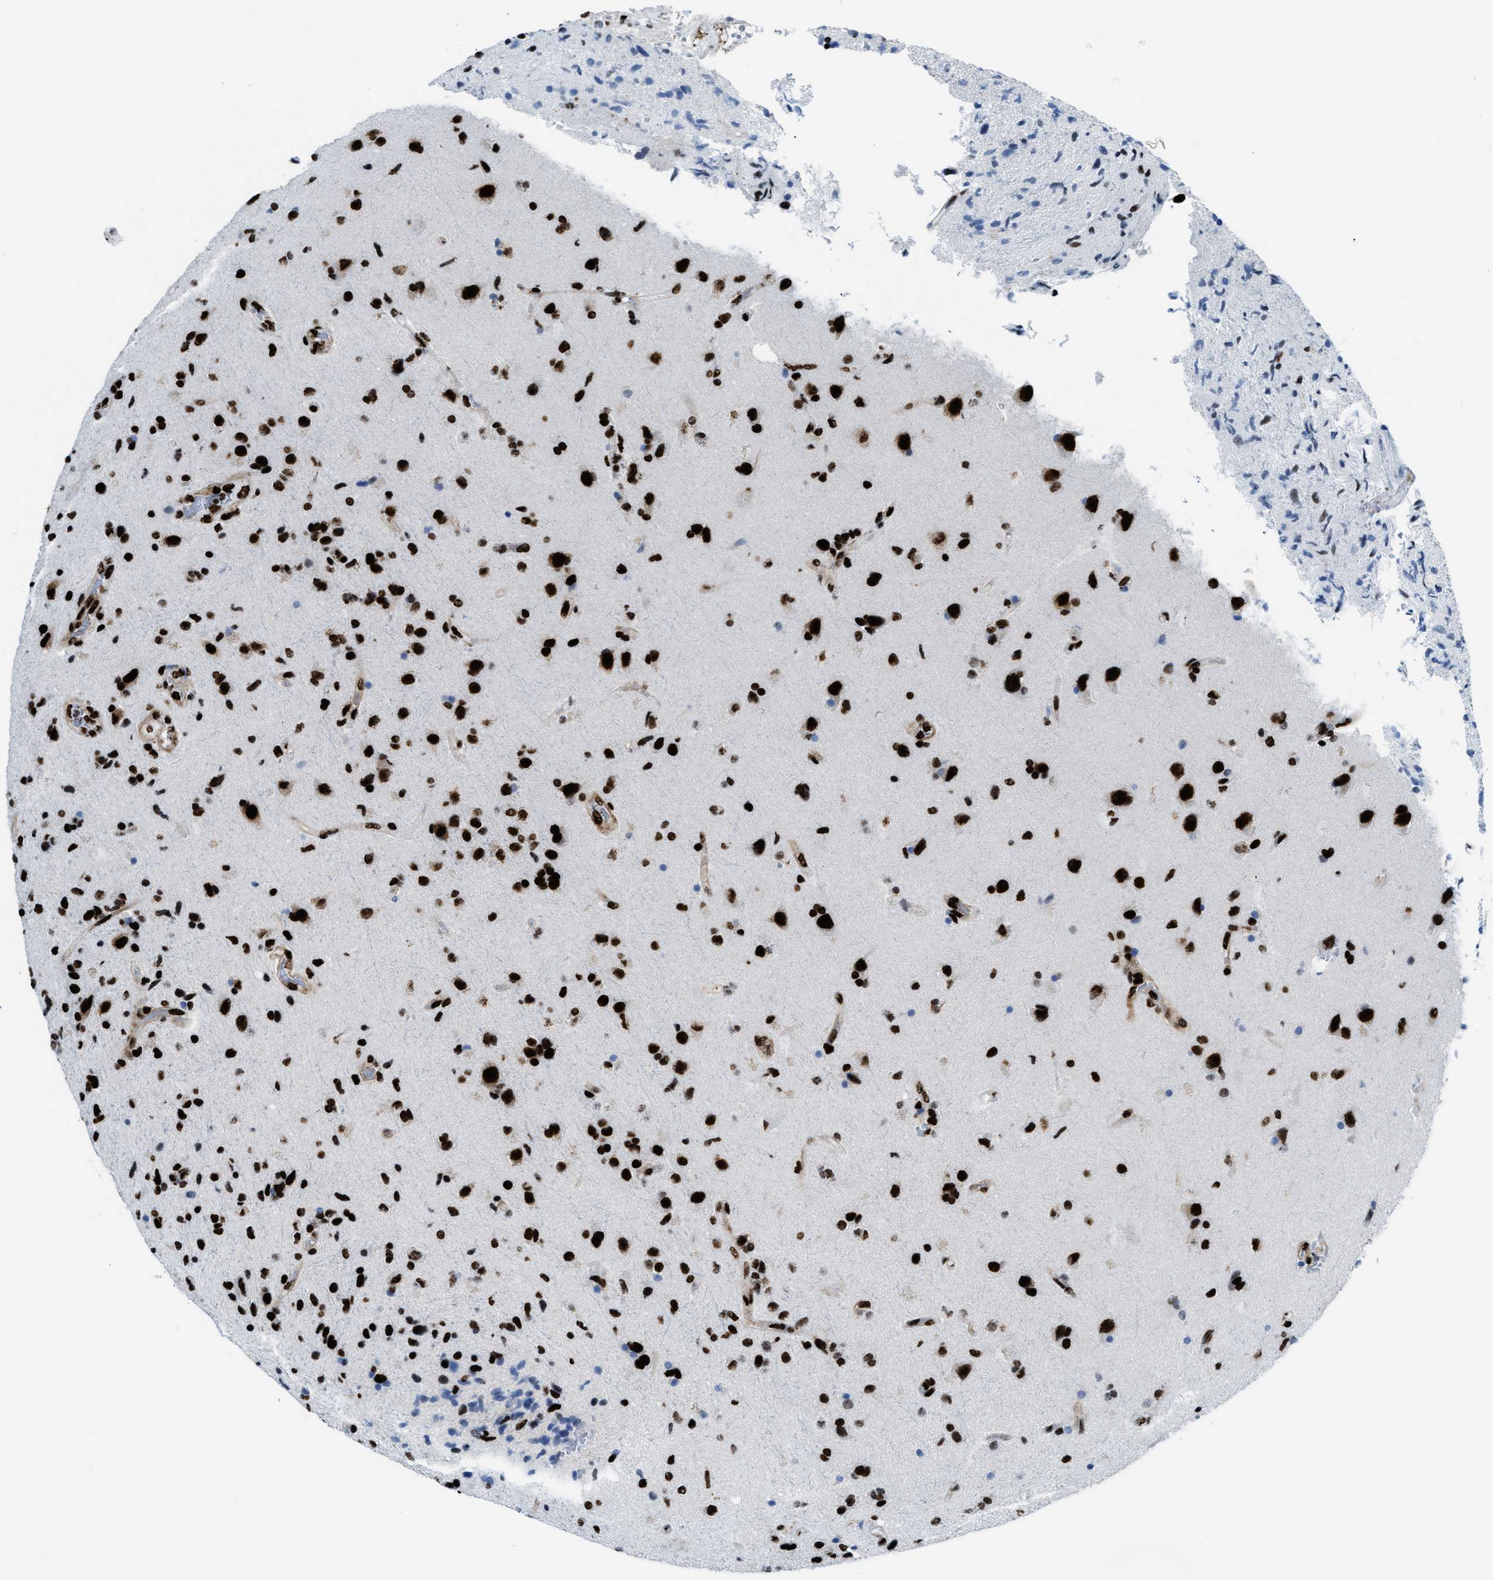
{"staining": {"intensity": "strong", "quantity": ">75%", "location": "nuclear"}, "tissue": "glioma", "cell_type": "Tumor cells", "image_type": "cancer", "snomed": [{"axis": "morphology", "description": "Glioma, malignant, High grade"}, {"axis": "topography", "description": "Brain"}], "caption": "IHC photomicrograph of malignant glioma (high-grade) stained for a protein (brown), which exhibits high levels of strong nuclear expression in about >75% of tumor cells.", "gene": "NONO", "patient": {"sex": "male", "age": 72}}